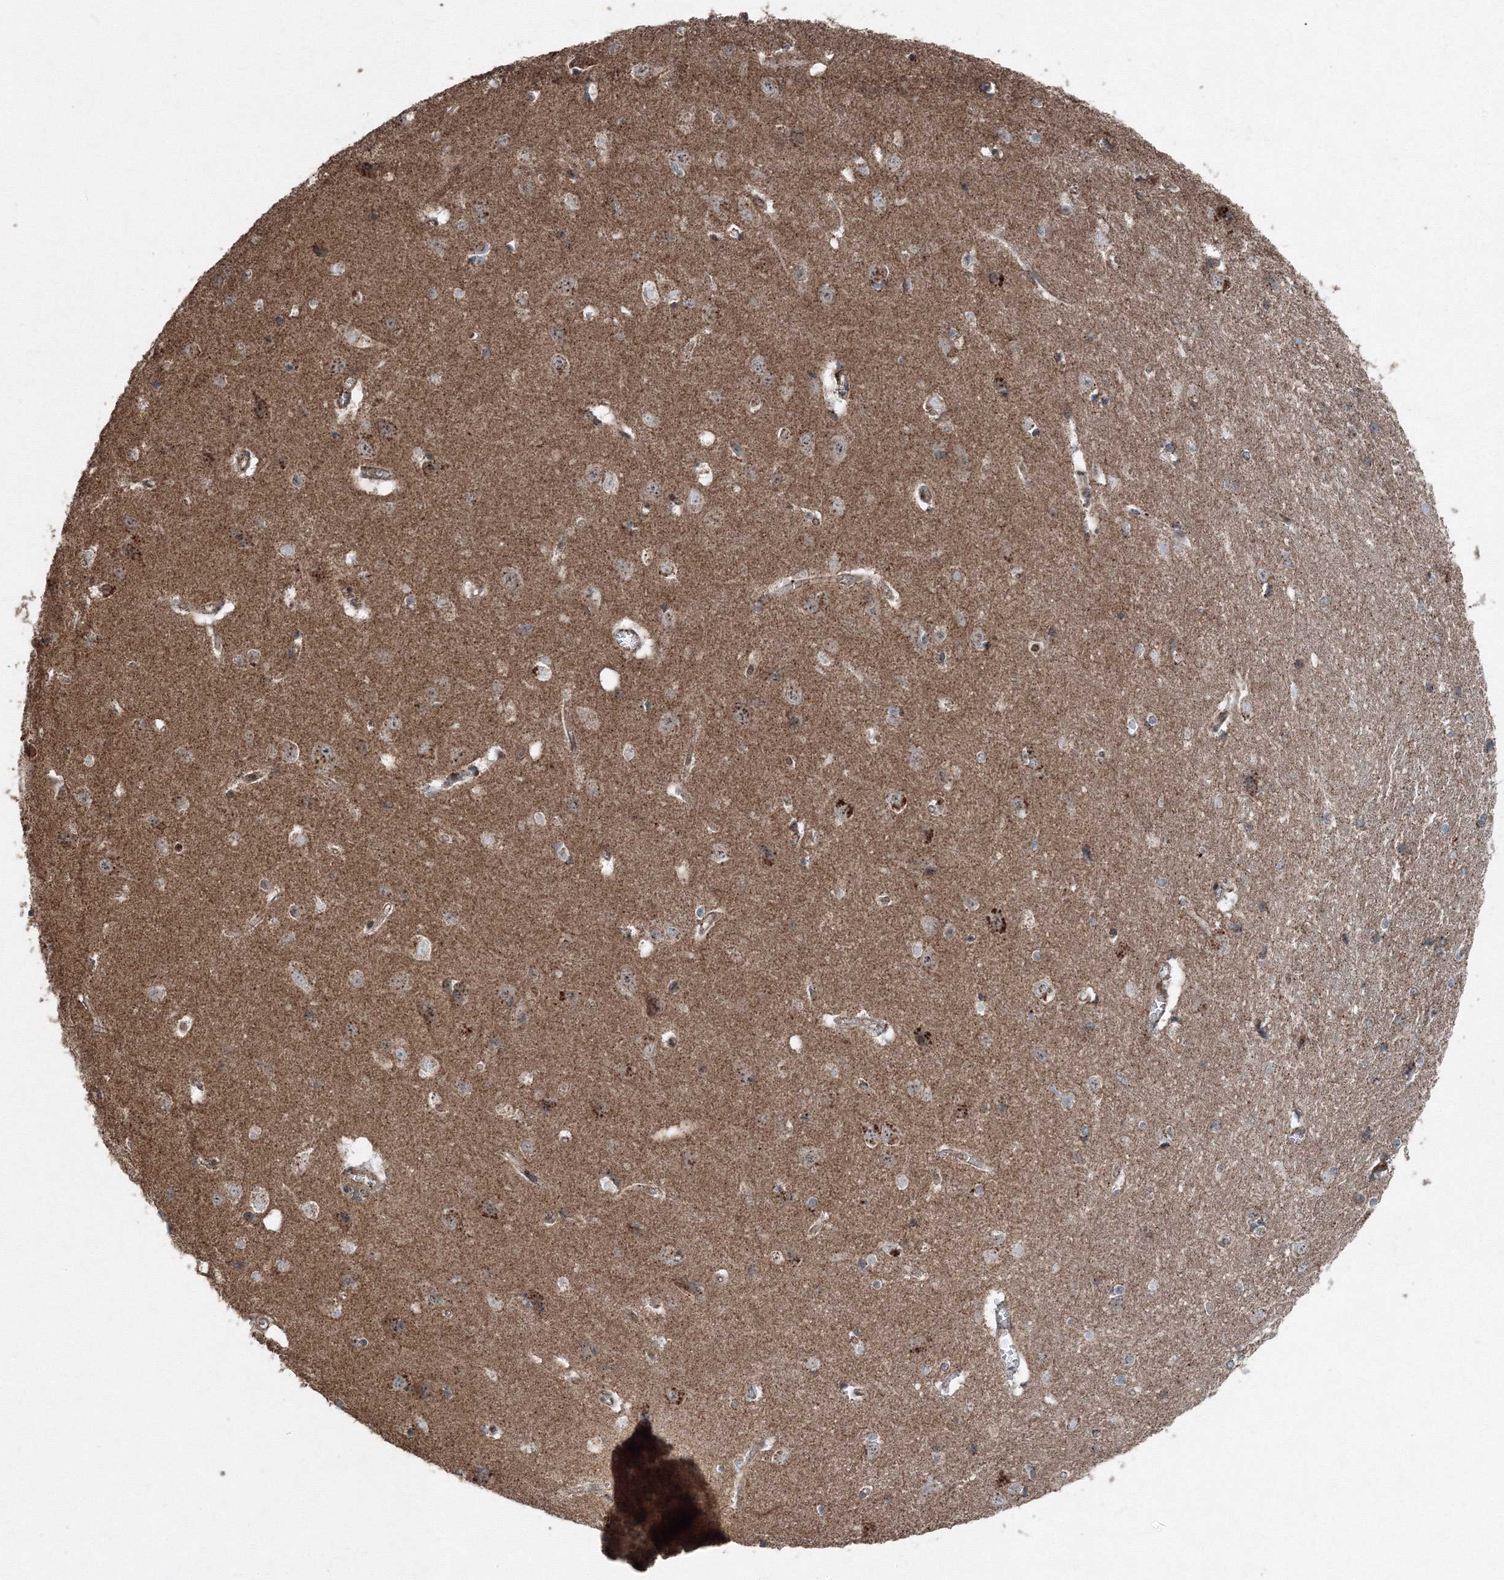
{"staining": {"intensity": "weak", "quantity": ">75%", "location": "cytoplasmic/membranous"}, "tissue": "cerebral cortex", "cell_type": "Endothelial cells", "image_type": "normal", "snomed": [{"axis": "morphology", "description": "Normal tissue, NOS"}, {"axis": "topography", "description": "Cerebral cortex"}], "caption": "This is a micrograph of IHC staining of normal cerebral cortex, which shows weak expression in the cytoplasmic/membranous of endothelial cells.", "gene": "AASDH", "patient": {"sex": "male", "age": 54}}